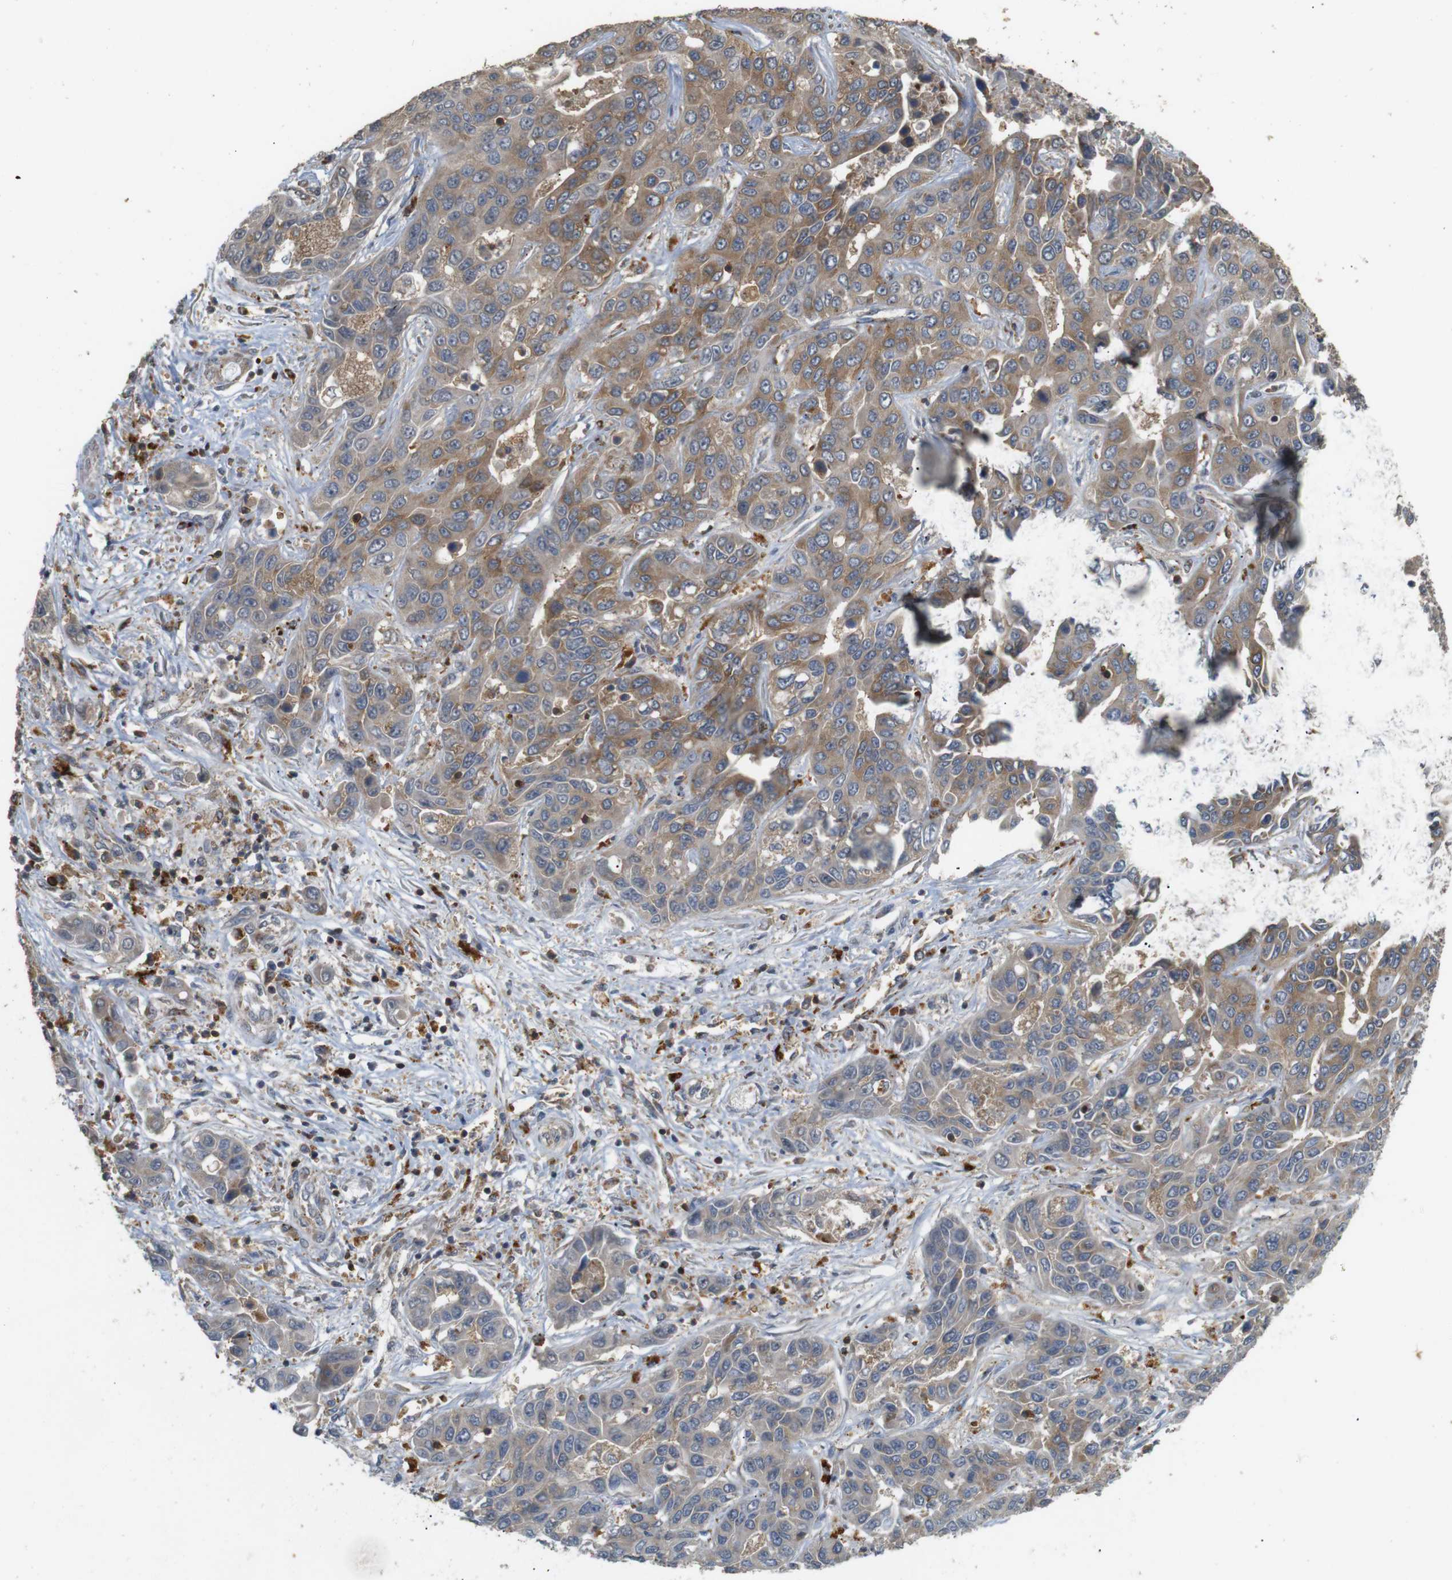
{"staining": {"intensity": "moderate", "quantity": ">75%", "location": "cytoplasmic/membranous"}, "tissue": "liver cancer", "cell_type": "Tumor cells", "image_type": "cancer", "snomed": [{"axis": "morphology", "description": "Cholangiocarcinoma"}, {"axis": "topography", "description": "Liver"}], "caption": "DAB immunohistochemical staining of liver cancer demonstrates moderate cytoplasmic/membranous protein expression in about >75% of tumor cells.", "gene": "KSR1", "patient": {"sex": "female", "age": 52}}